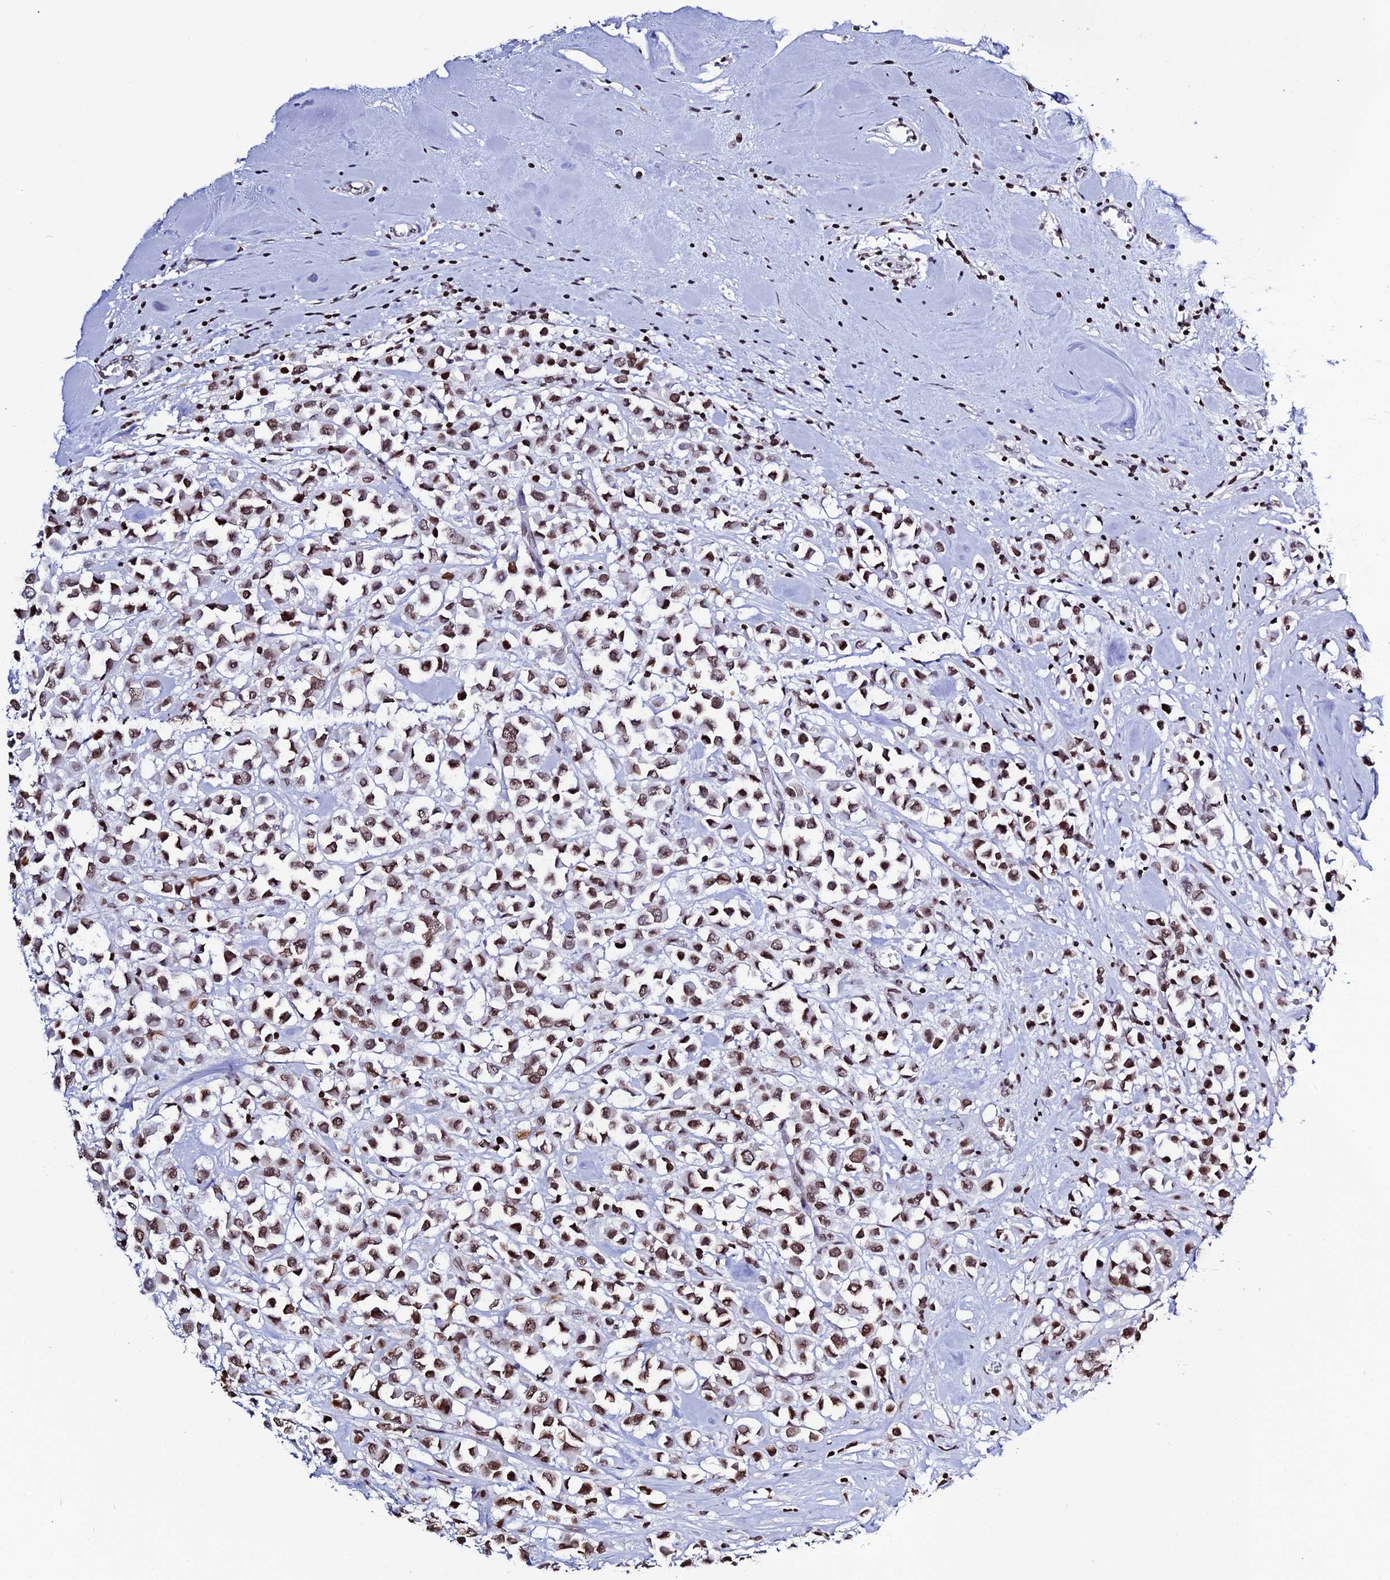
{"staining": {"intensity": "moderate", "quantity": ">75%", "location": "nuclear"}, "tissue": "breast cancer", "cell_type": "Tumor cells", "image_type": "cancer", "snomed": [{"axis": "morphology", "description": "Duct carcinoma"}, {"axis": "topography", "description": "Breast"}], "caption": "This is a histology image of IHC staining of breast cancer (infiltrating ductal carcinoma), which shows moderate positivity in the nuclear of tumor cells.", "gene": "MACROH2A2", "patient": {"sex": "female", "age": 61}}